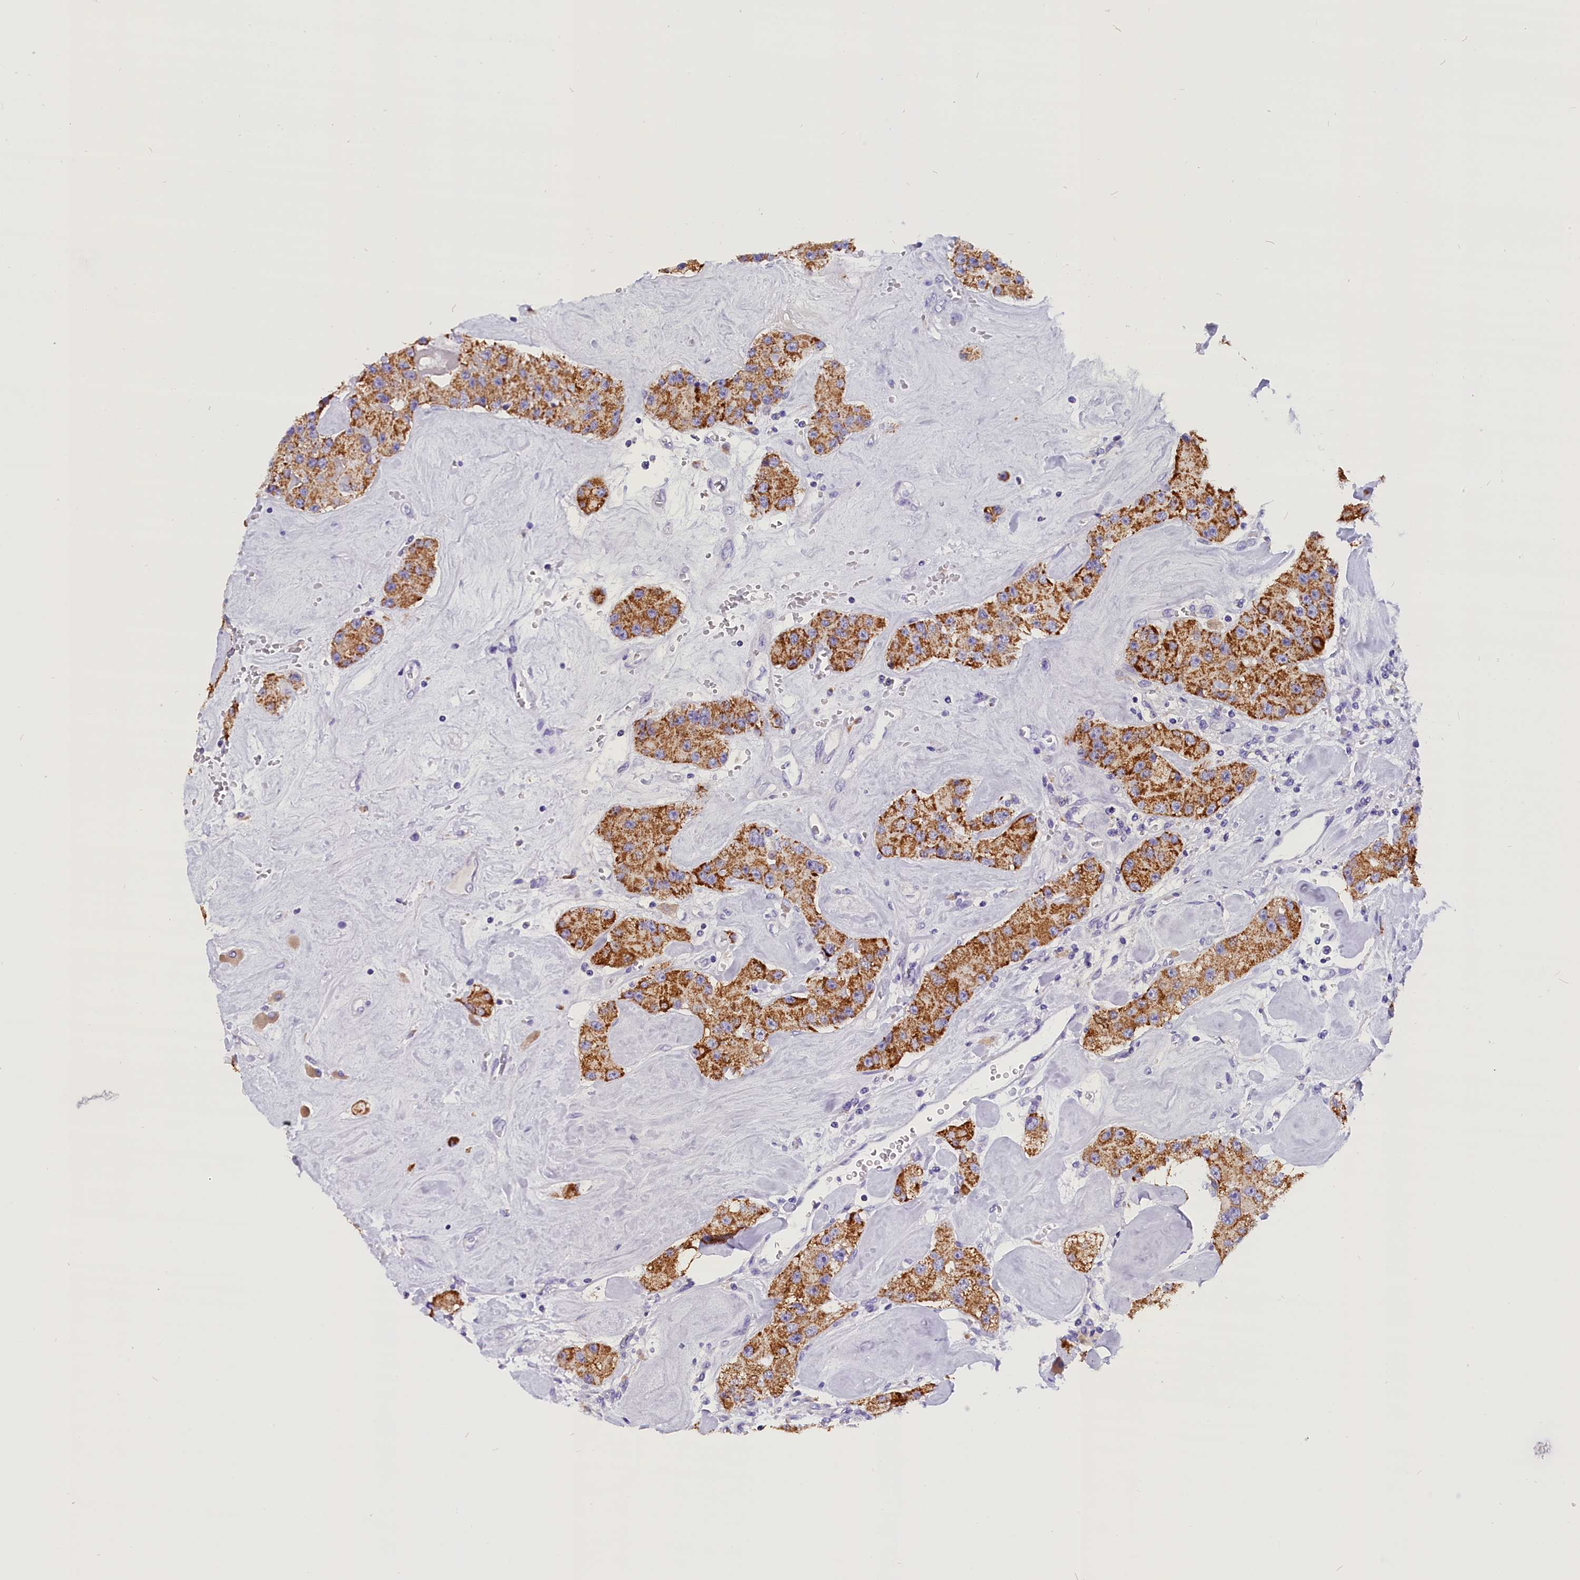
{"staining": {"intensity": "moderate", "quantity": ">75%", "location": "cytoplasmic/membranous"}, "tissue": "carcinoid", "cell_type": "Tumor cells", "image_type": "cancer", "snomed": [{"axis": "morphology", "description": "Carcinoid, malignant, NOS"}, {"axis": "topography", "description": "Pancreas"}], "caption": "The photomicrograph reveals staining of carcinoid, revealing moderate cytoplasmic/membranous protein expression (brown color) within tumor cells. The staining was performed using DAB to visualize the protein expression in brown, while the nuclei were stained in blue with hematoxylin (Magnification: 20x).", "gene": "ABAT", "patient": {"sex": "male", "age": 41}}